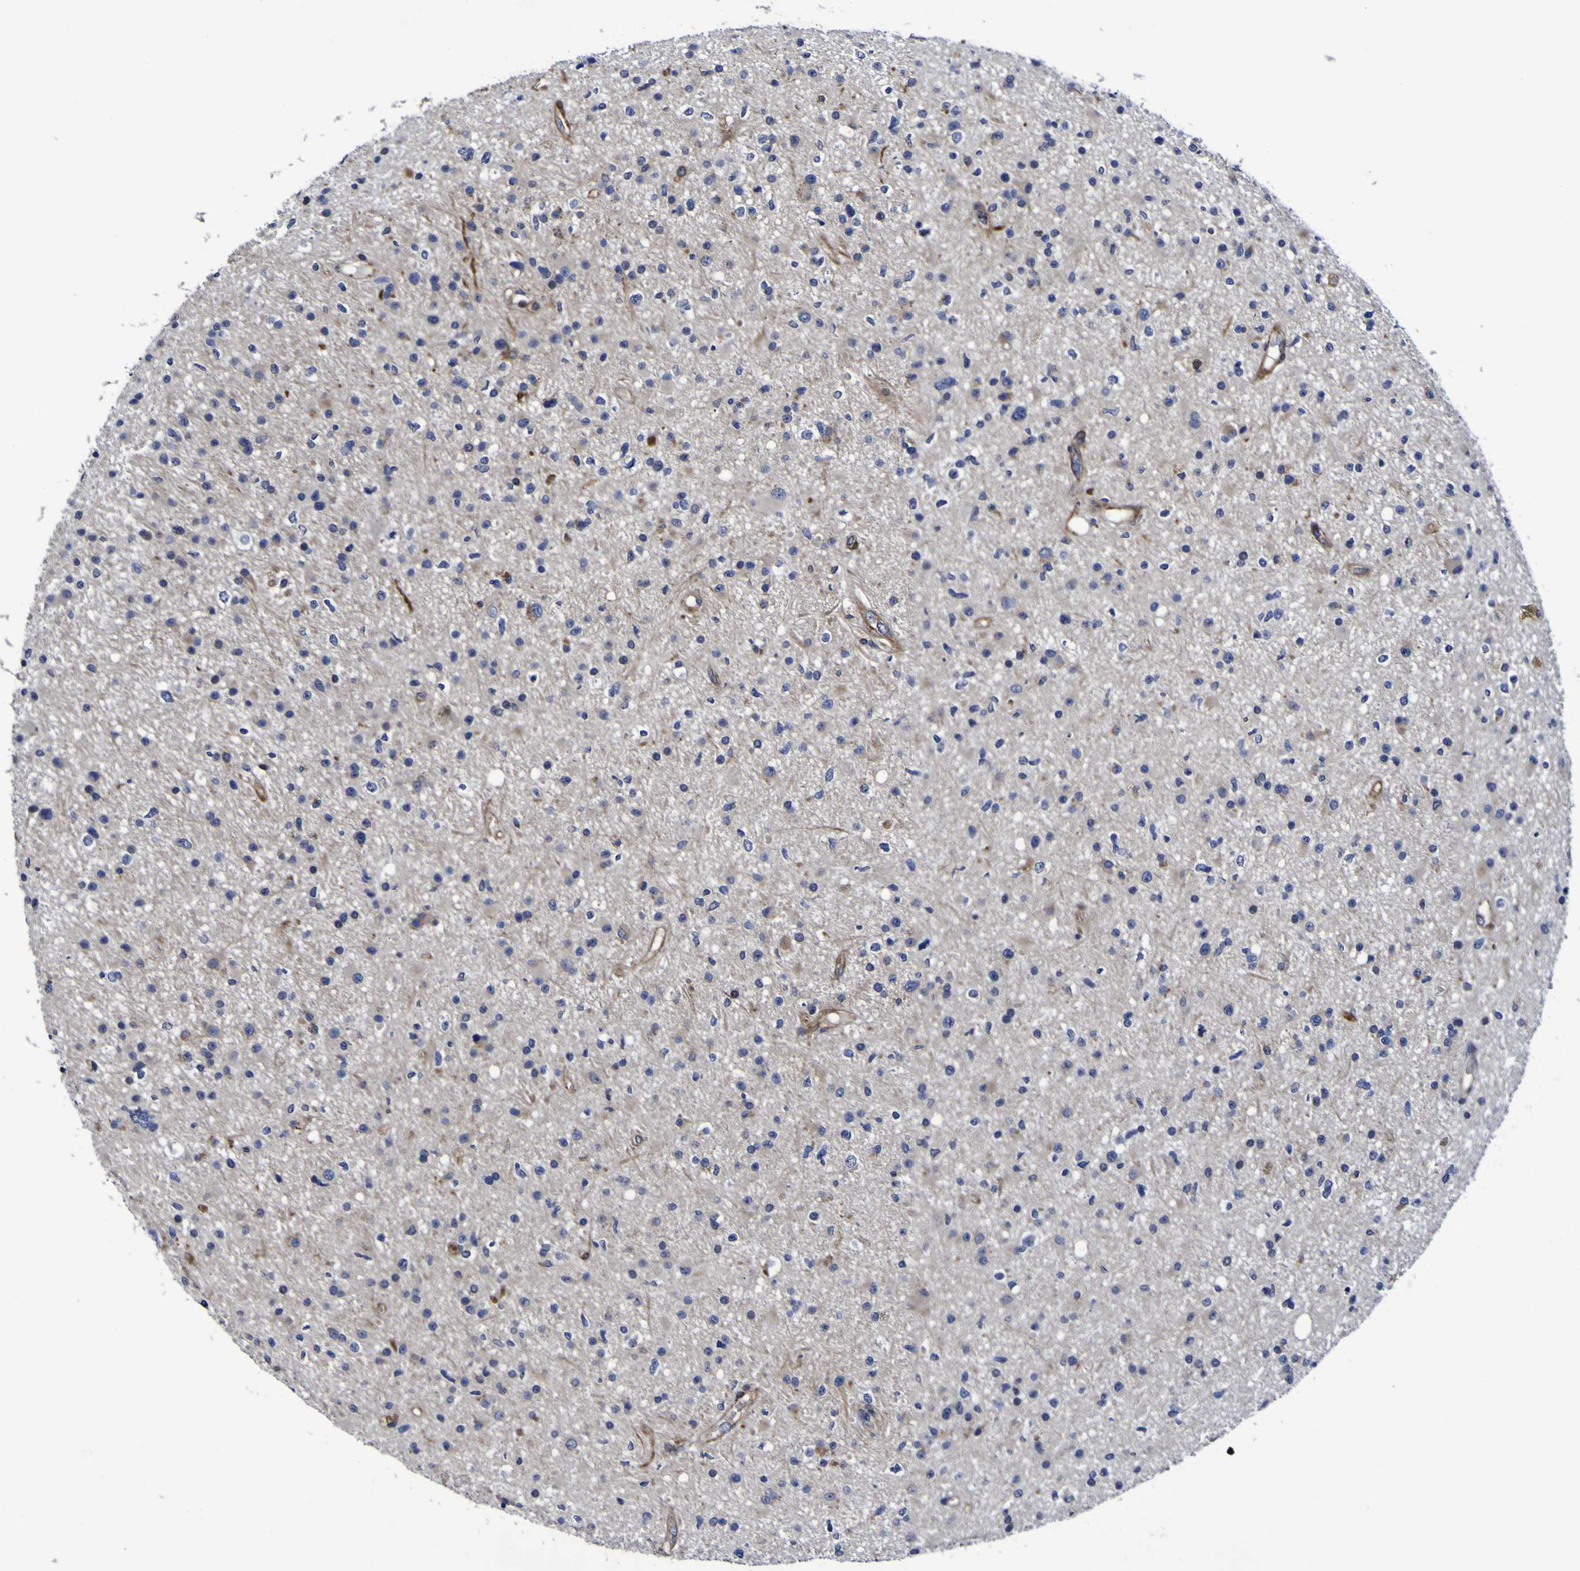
{"staining": {"intensity": "negative", "quantity": "none", "location": "none"}, "tissue": "glioma", "cell_type": "Tumor cells", "image_type": "cancer", "snomed": [{"axis": "morphology", "description": "Glioma, malignant, High grade"}, {"axis": "topography", "description": "Brain"}], "caption": "This is an immunohistochemistry (IHC) photomicrograph of glioma. There is no expression in tumor cells.", "gene": "MGLL", "patient": {"sex": "male", "age": 33}}